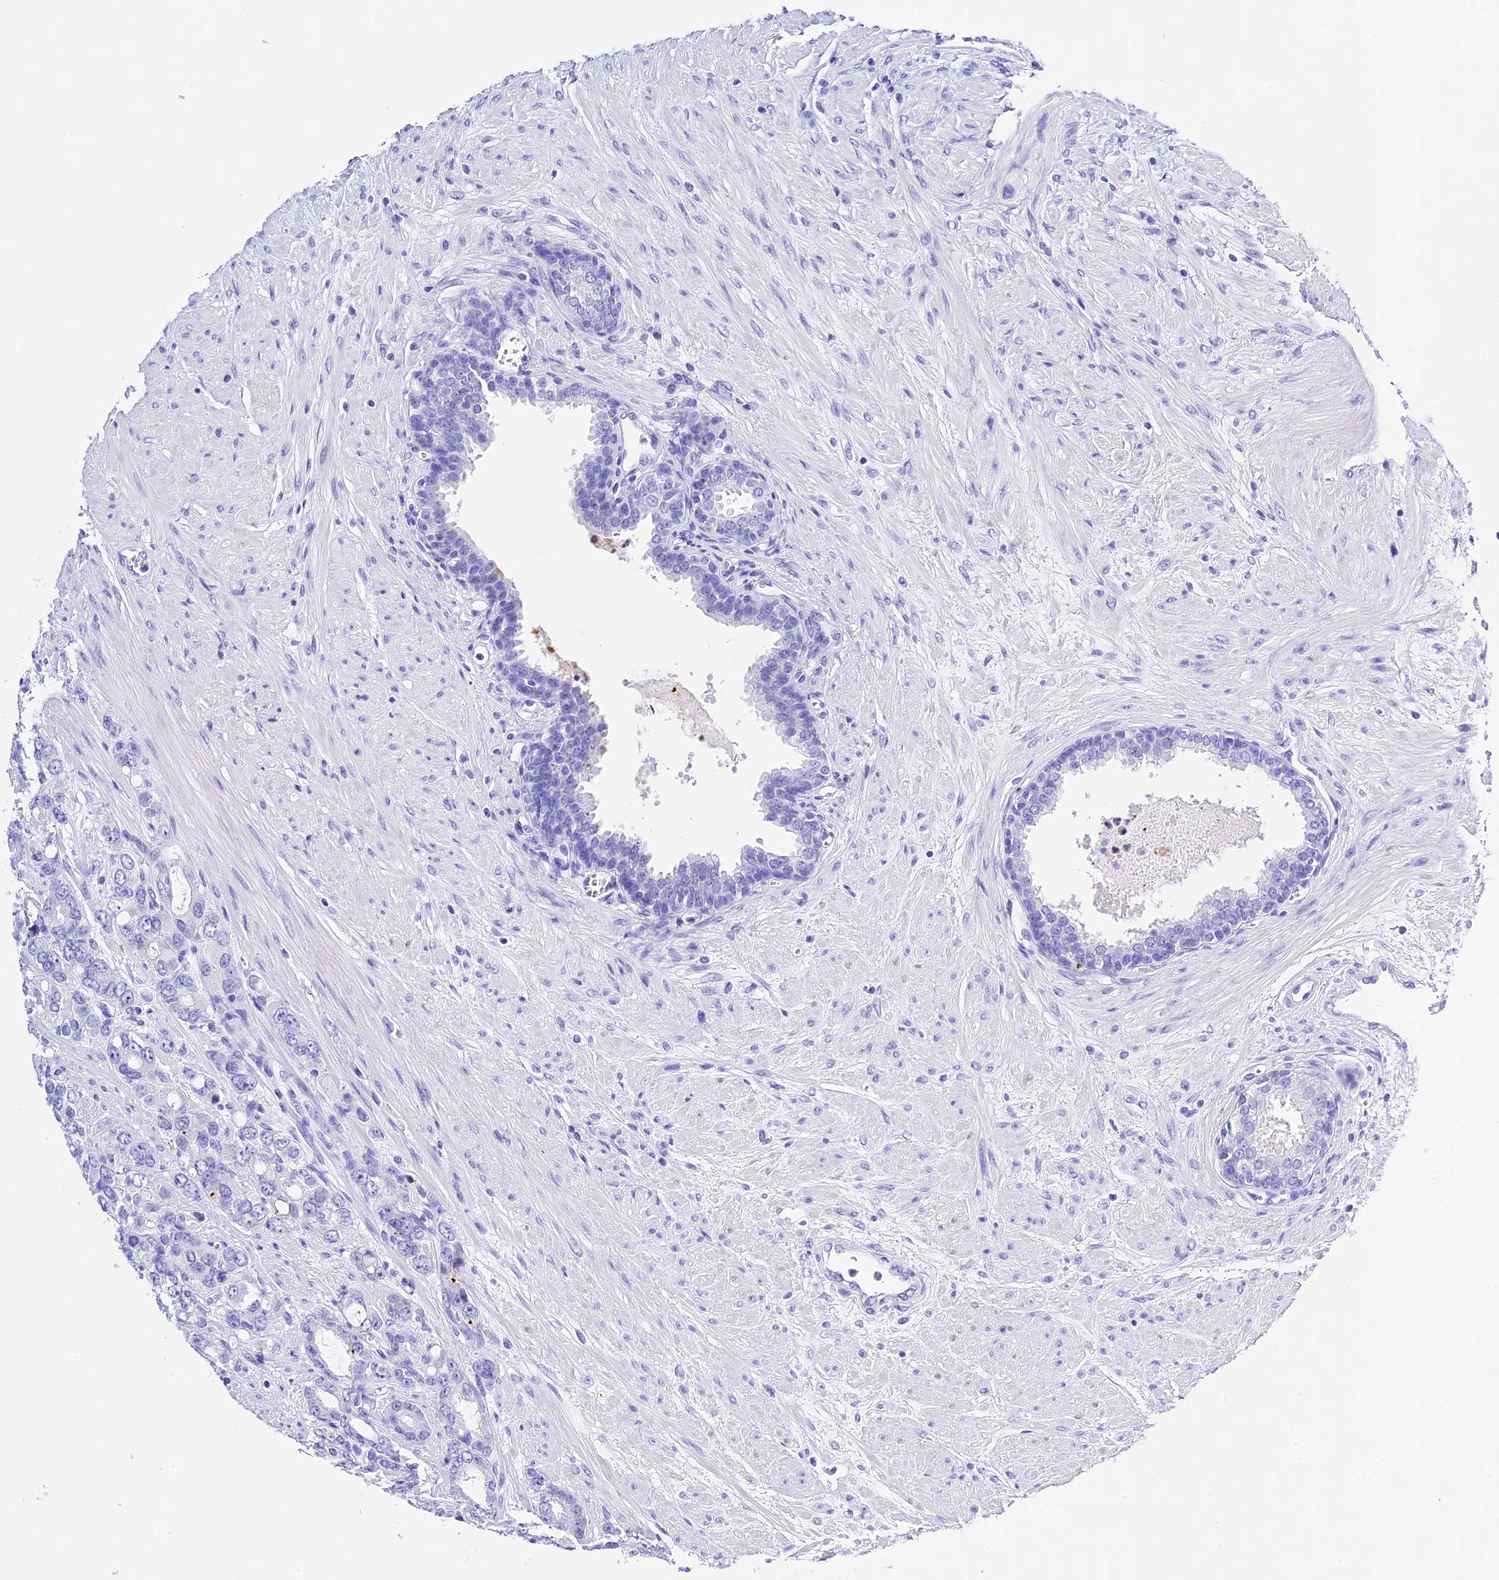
{"staining": {"intensity": "negative", "quantity": "none", "location": "none"}, "tissue": "prostate cancer", "cell_type": "Tumor cells", "image_type": "cancer", "snomed": [{"axis": "morphology", "description": "Adenocarcinoma, High grade"}, {"axis": "topography", "description": "Prostate"}], "caption": "Tumor cells are negative for brown protein staining in prostate cancer.", "gene": "PSG11", "patient": {"sex": "male", "age": 62}}